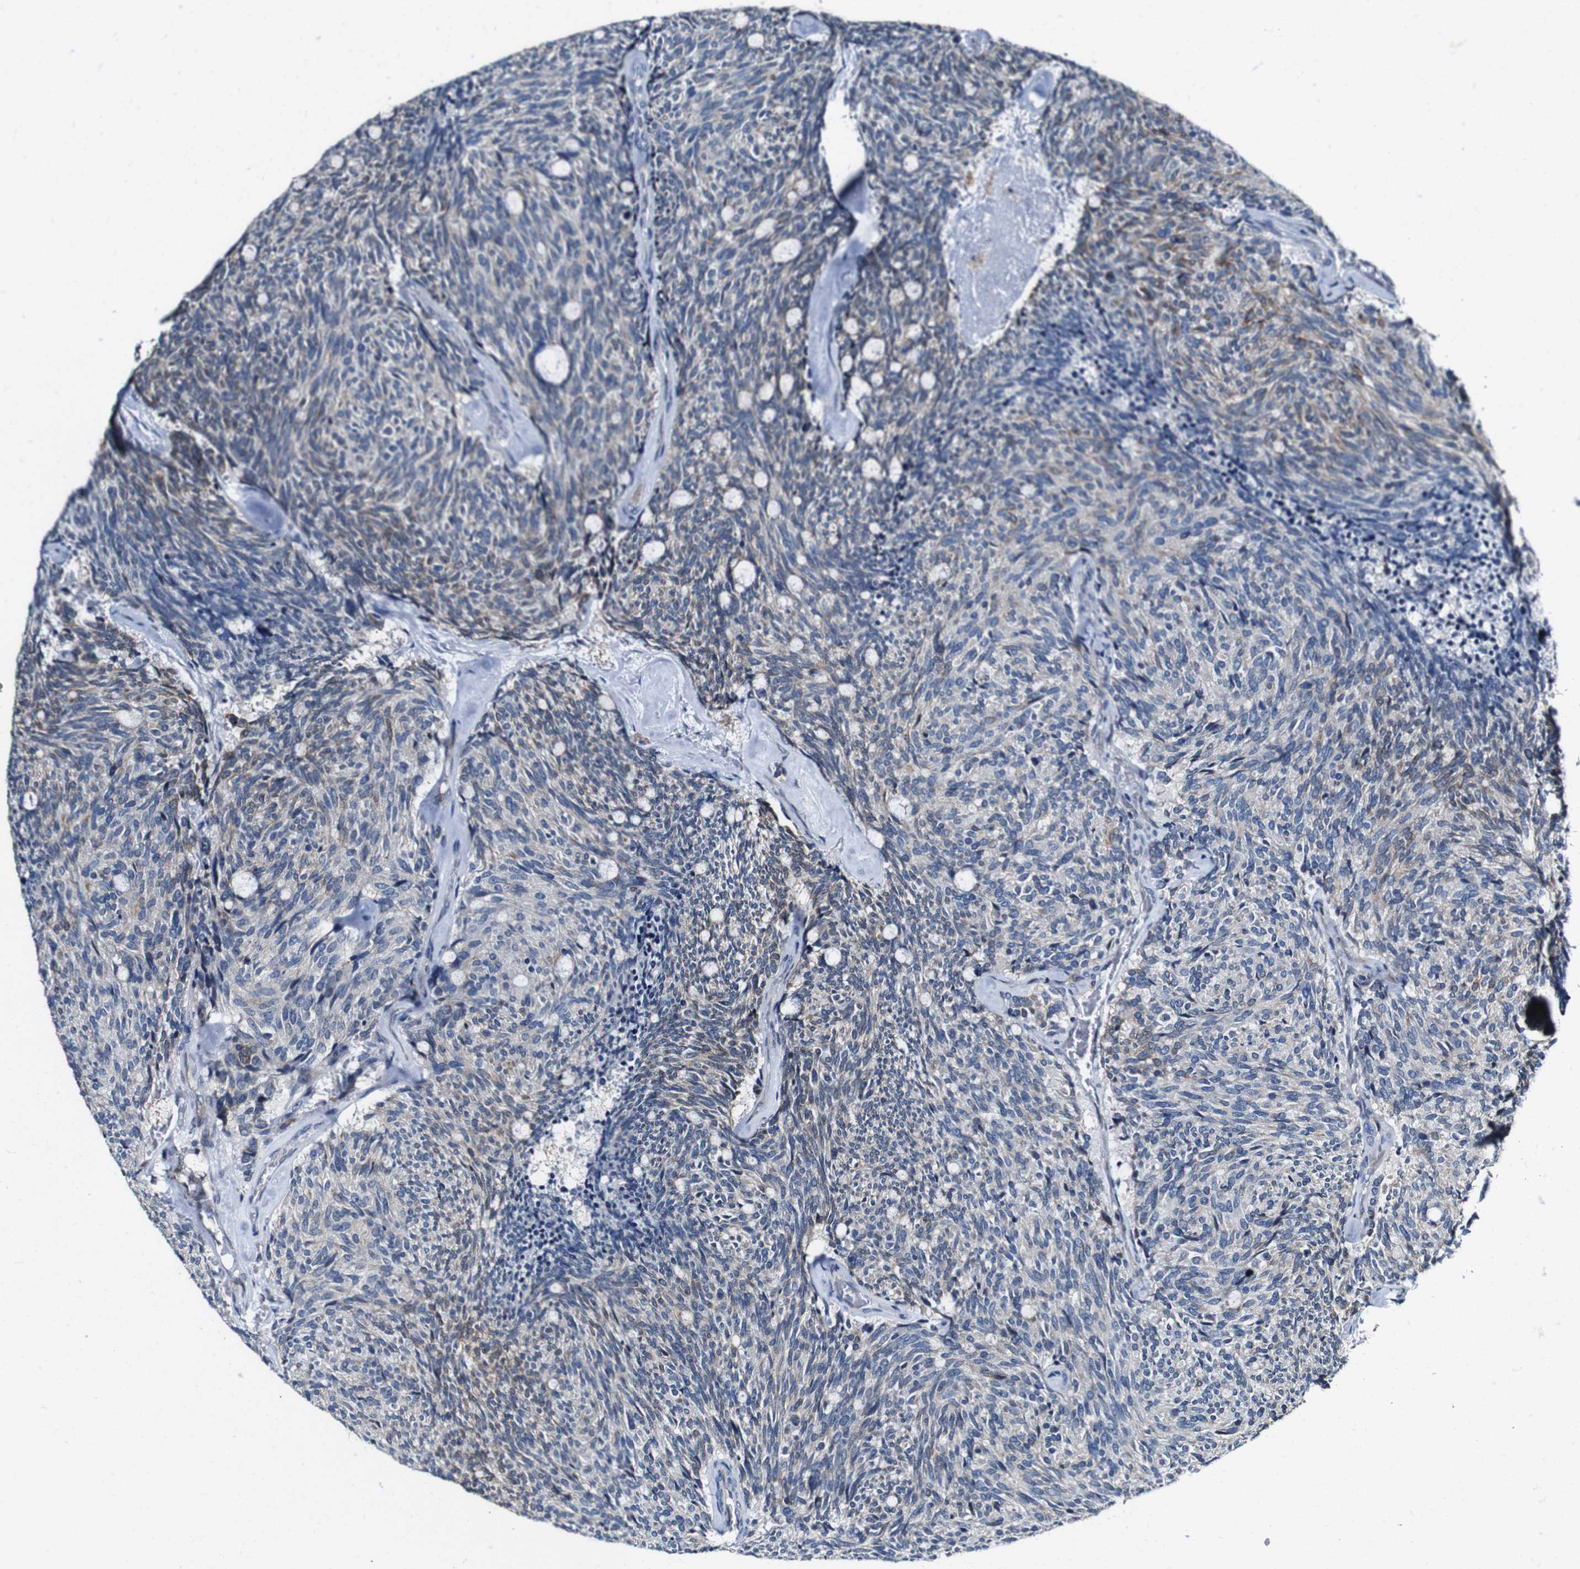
{"staining": {"intensity": "weak", "quantity": "25%-75%", "location": "cytoplasmic/membranous"}, "tissue": "carcinoid", "cell_type": "Tumor cells", "image_type": "cancer", "snomed": [{"axis": "morphology", "description": "Carcinoid, malignant, NOS"}, {"axis": "topography", "description": "Pancreas"}], "caption": "Malignant carcinoid stained with immunohistochemistry (IHC) displays weak cytoplasmic/membranous positivity in approximately 25%-75% of tumor cells. The staining was performed using DAB (3,3'-diaminobenzidine), with brown indicating positive protein expression. Nuclei are stained blue with hematoxylin.", "gene": "GRAMD1A", "patient": {"sex": "female", "age": 54}}